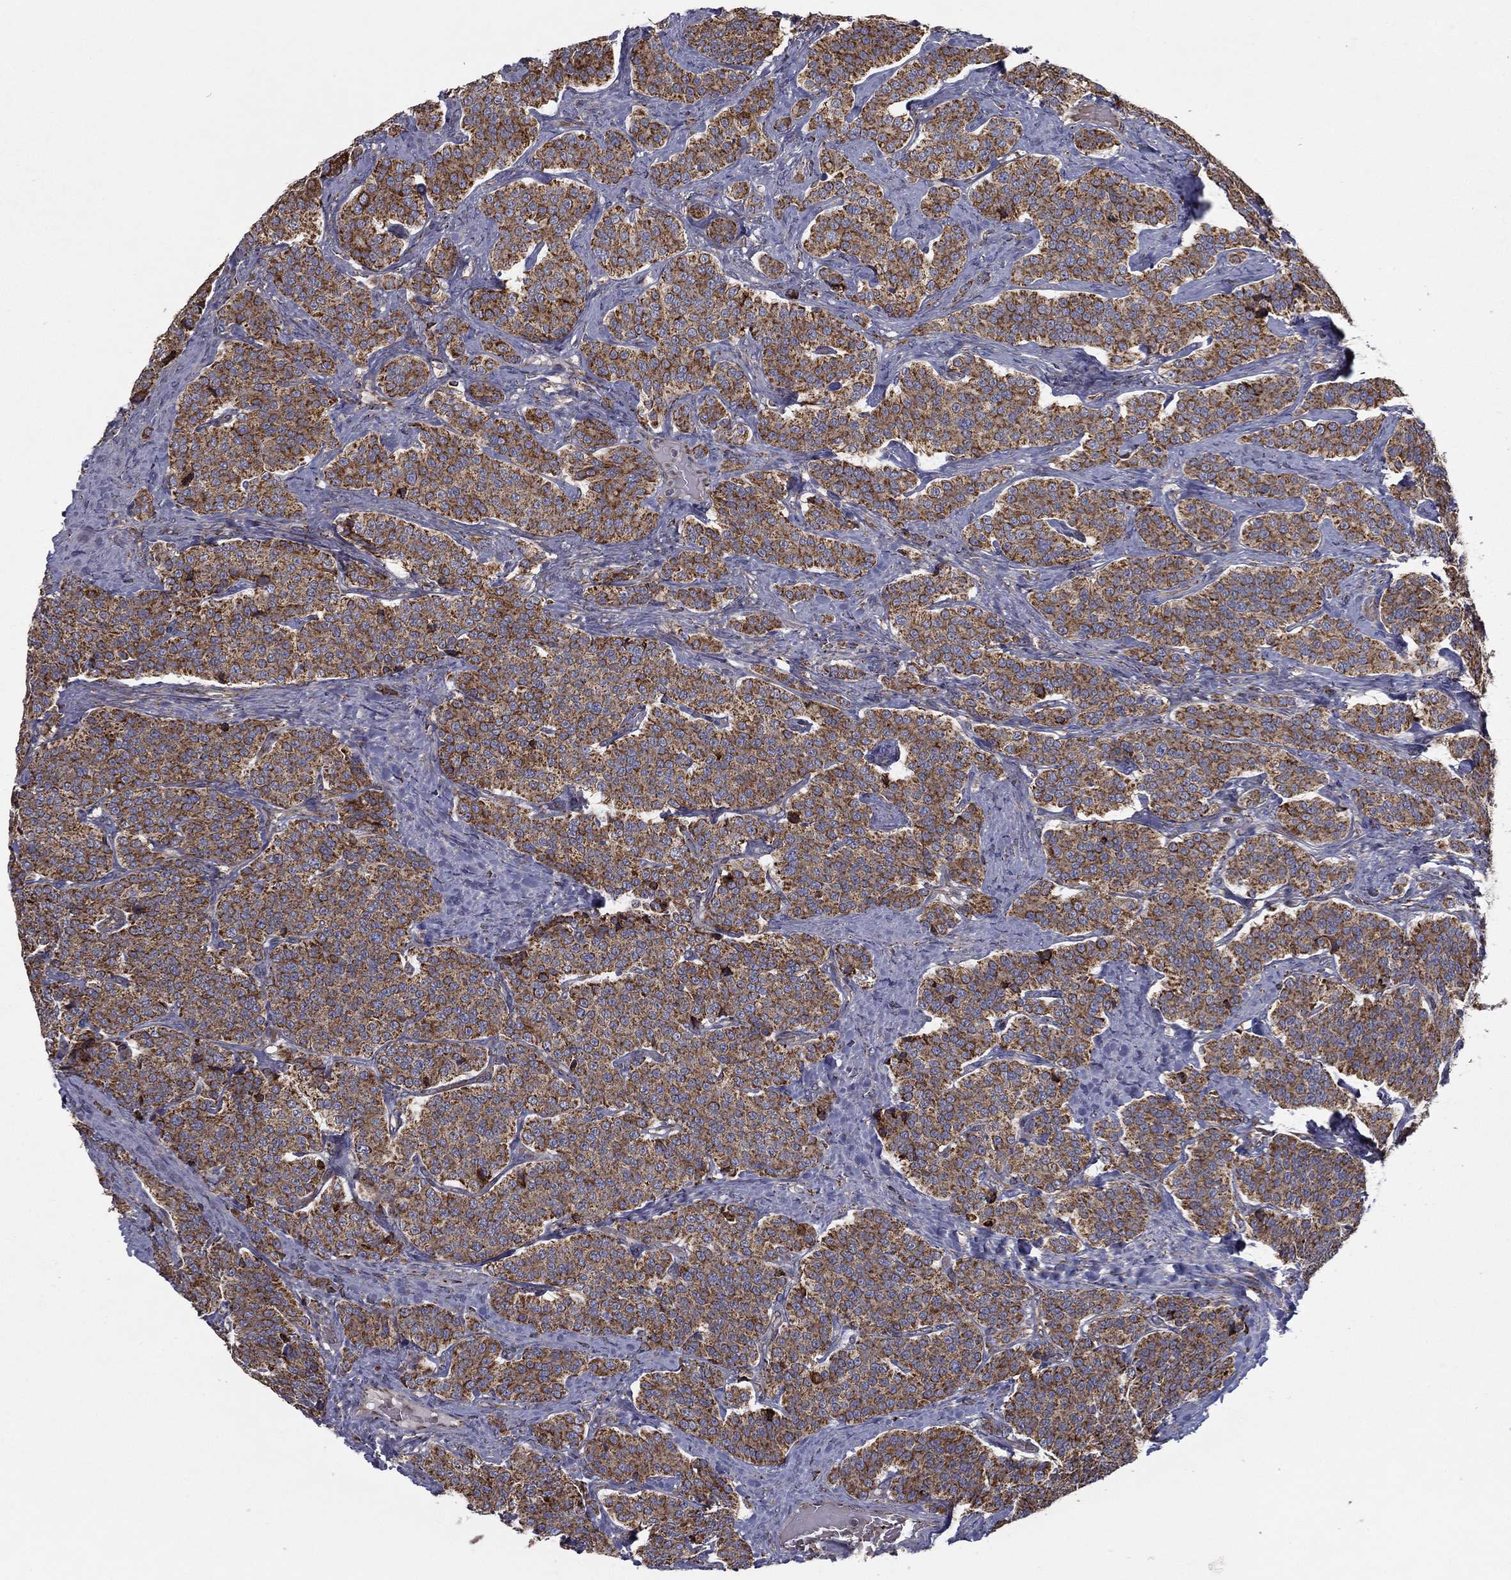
{"staining": {"intensity": "moderate", "quantity": ">75%", "location": "cytoplasmic/membranous"}, "tissue": "carcinoid", "cell_type": "Tumor cells", "image_type": "cancer", "snomed": [{"axis": "morphology", "description": "Carcinoid, malignant, NOS"}, {"axis": "topography", "description": "Small intestine"}], "caption": "Protein expression analysis of carcinoid (malignant) shows moderate cytoplasmic/membranous staining in approximately >75% of tumor cells.", "gene": "MT-CYB", "patient": {"sex": "female", "age": 58}}